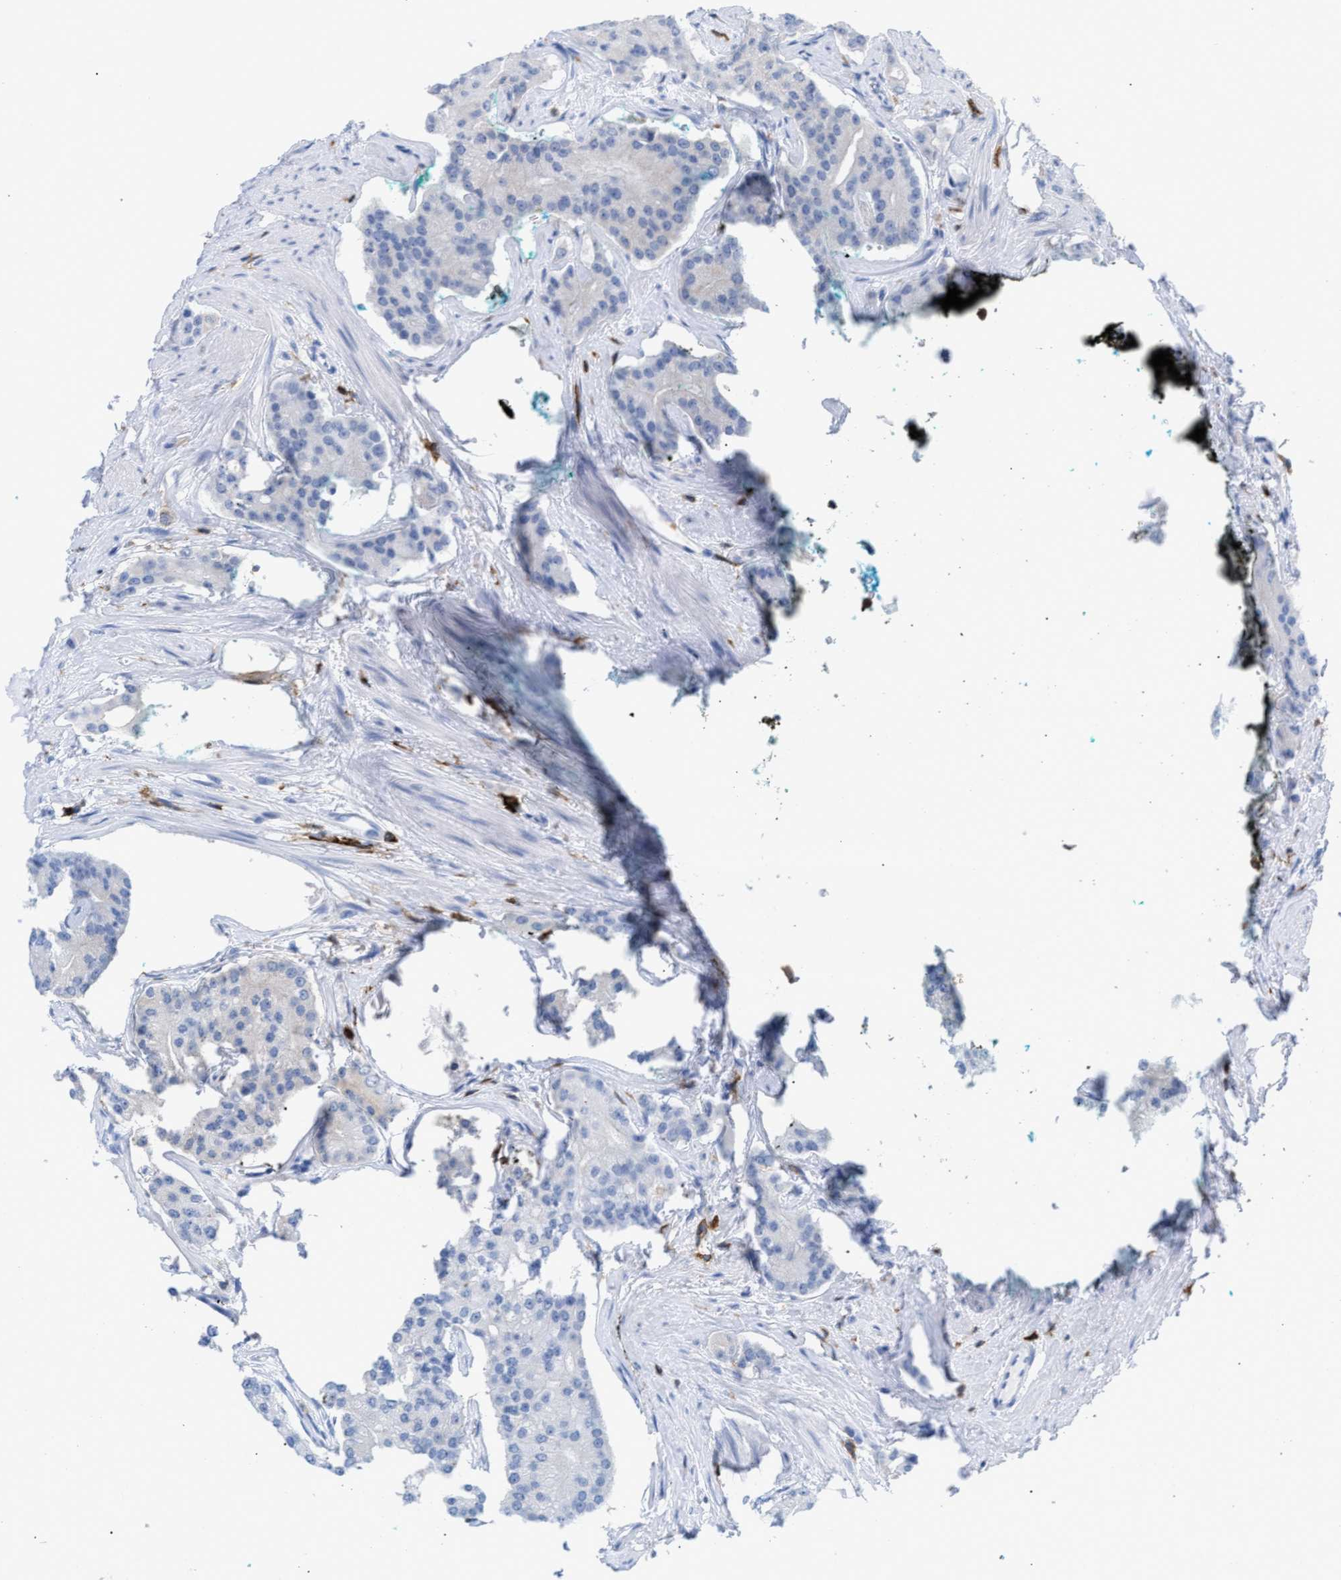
{"staining": {"intensity": "negative", "quantity": "none", "location": "none"}, "tissue": "prostate cancer", "cell_type": "Tumor cells", "image_type": "cancer", "snomed": [{"axis": "morphology", "description": "Adenocarcinoma, High grade"}, {"axis": "topography", "description": "Prostate"}], "caption": "Tumor cells show no significant protein expression in adenocarcinoma (high-grade) (prostate).", "gene": "LCP1", "patient": {"sex": "male", "age": 71}}